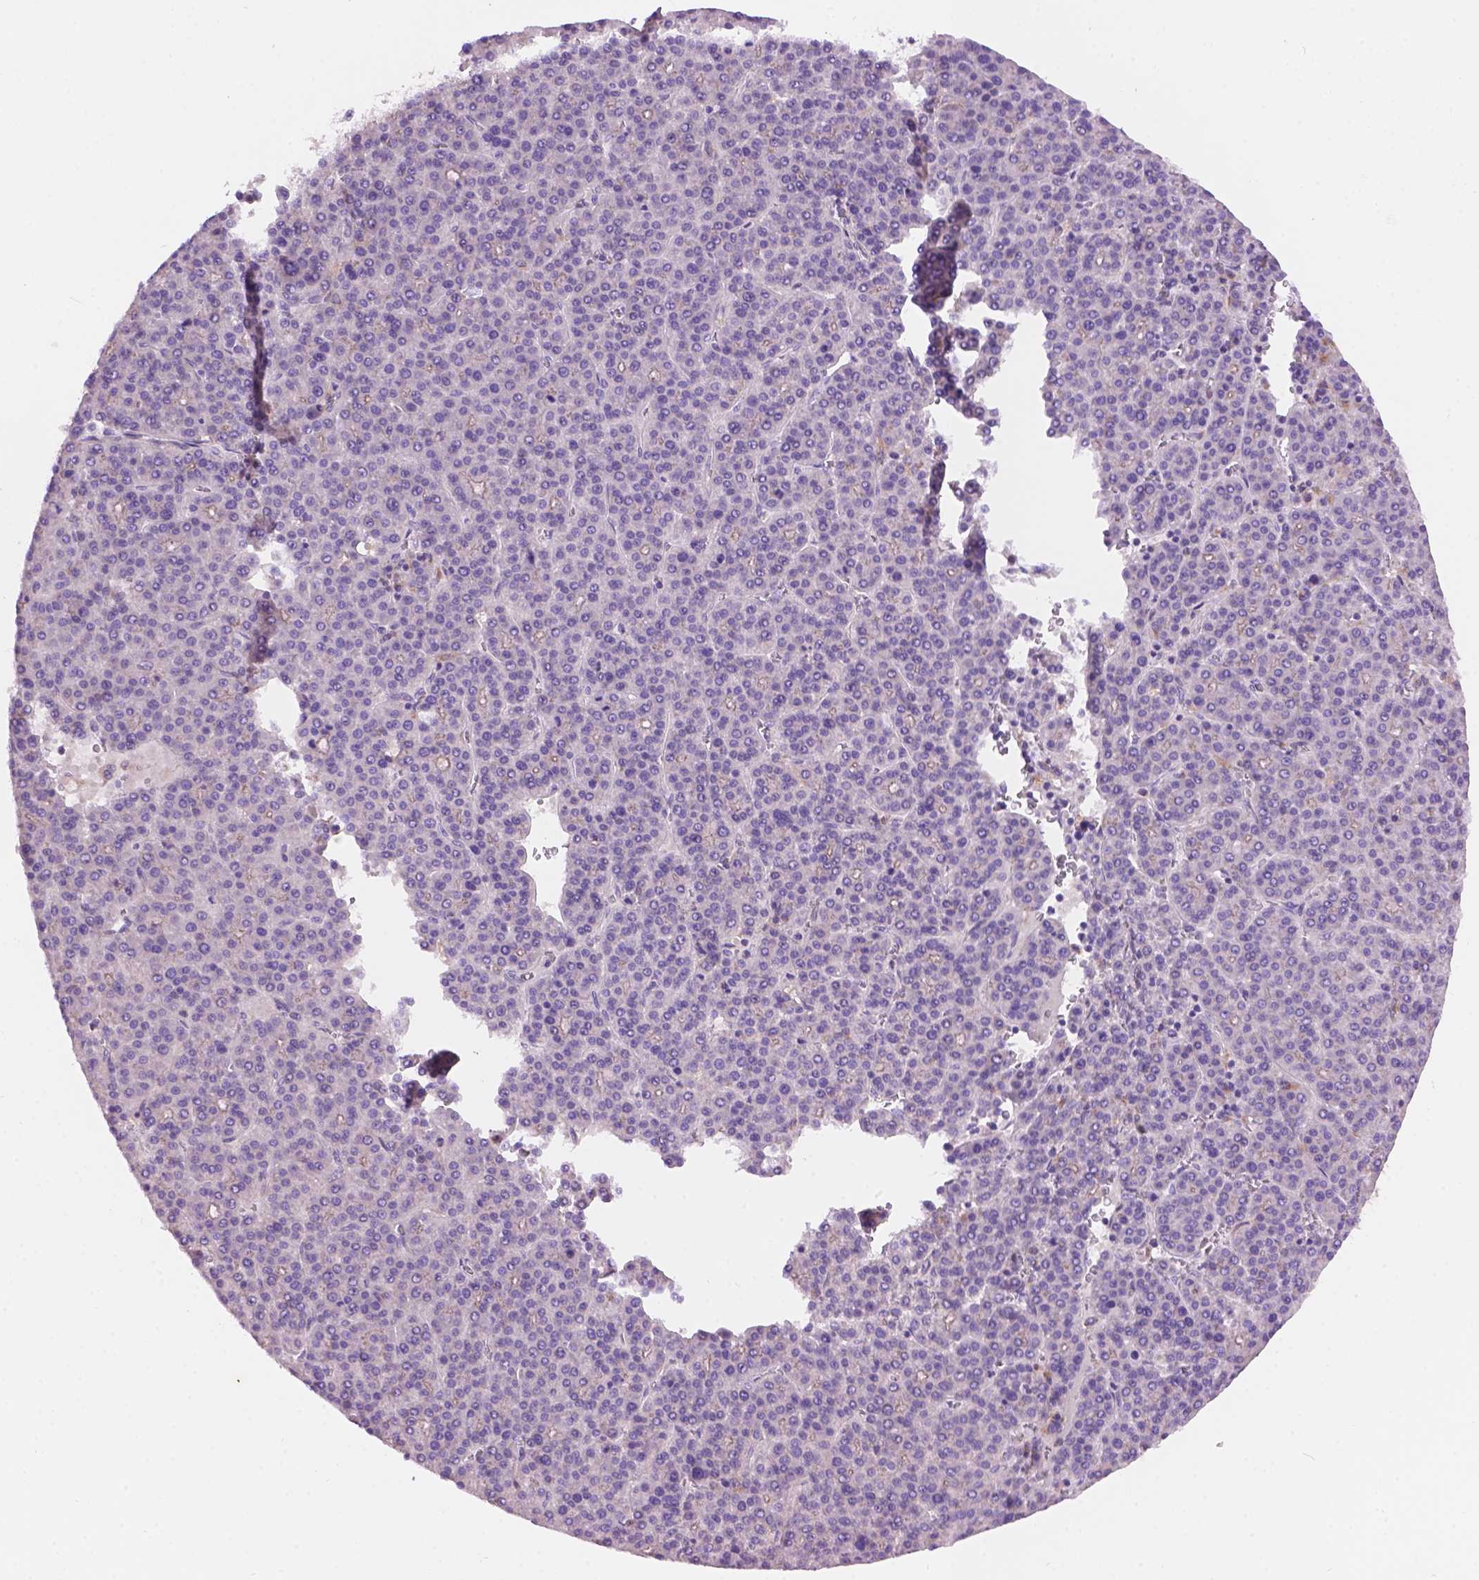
{"staining": {"intensity": "negative", "quantity": "none", "location": "none"}, "tissue": "liver cancer", "cell_type": "Tumor cells", "image_type": "cancer", "snomed": [{"axis": "morphology", "description": "Carcinoma, Hepatocellular, NOS"}, {"axis": "topography", "description": "Liver"}], "caption": "Protein analysis of liver hepatocellular carcinoma reveals no significant expression in tumor cells.", "gene": "CDH7", "patient": {"sex": "female", "age": 58}}